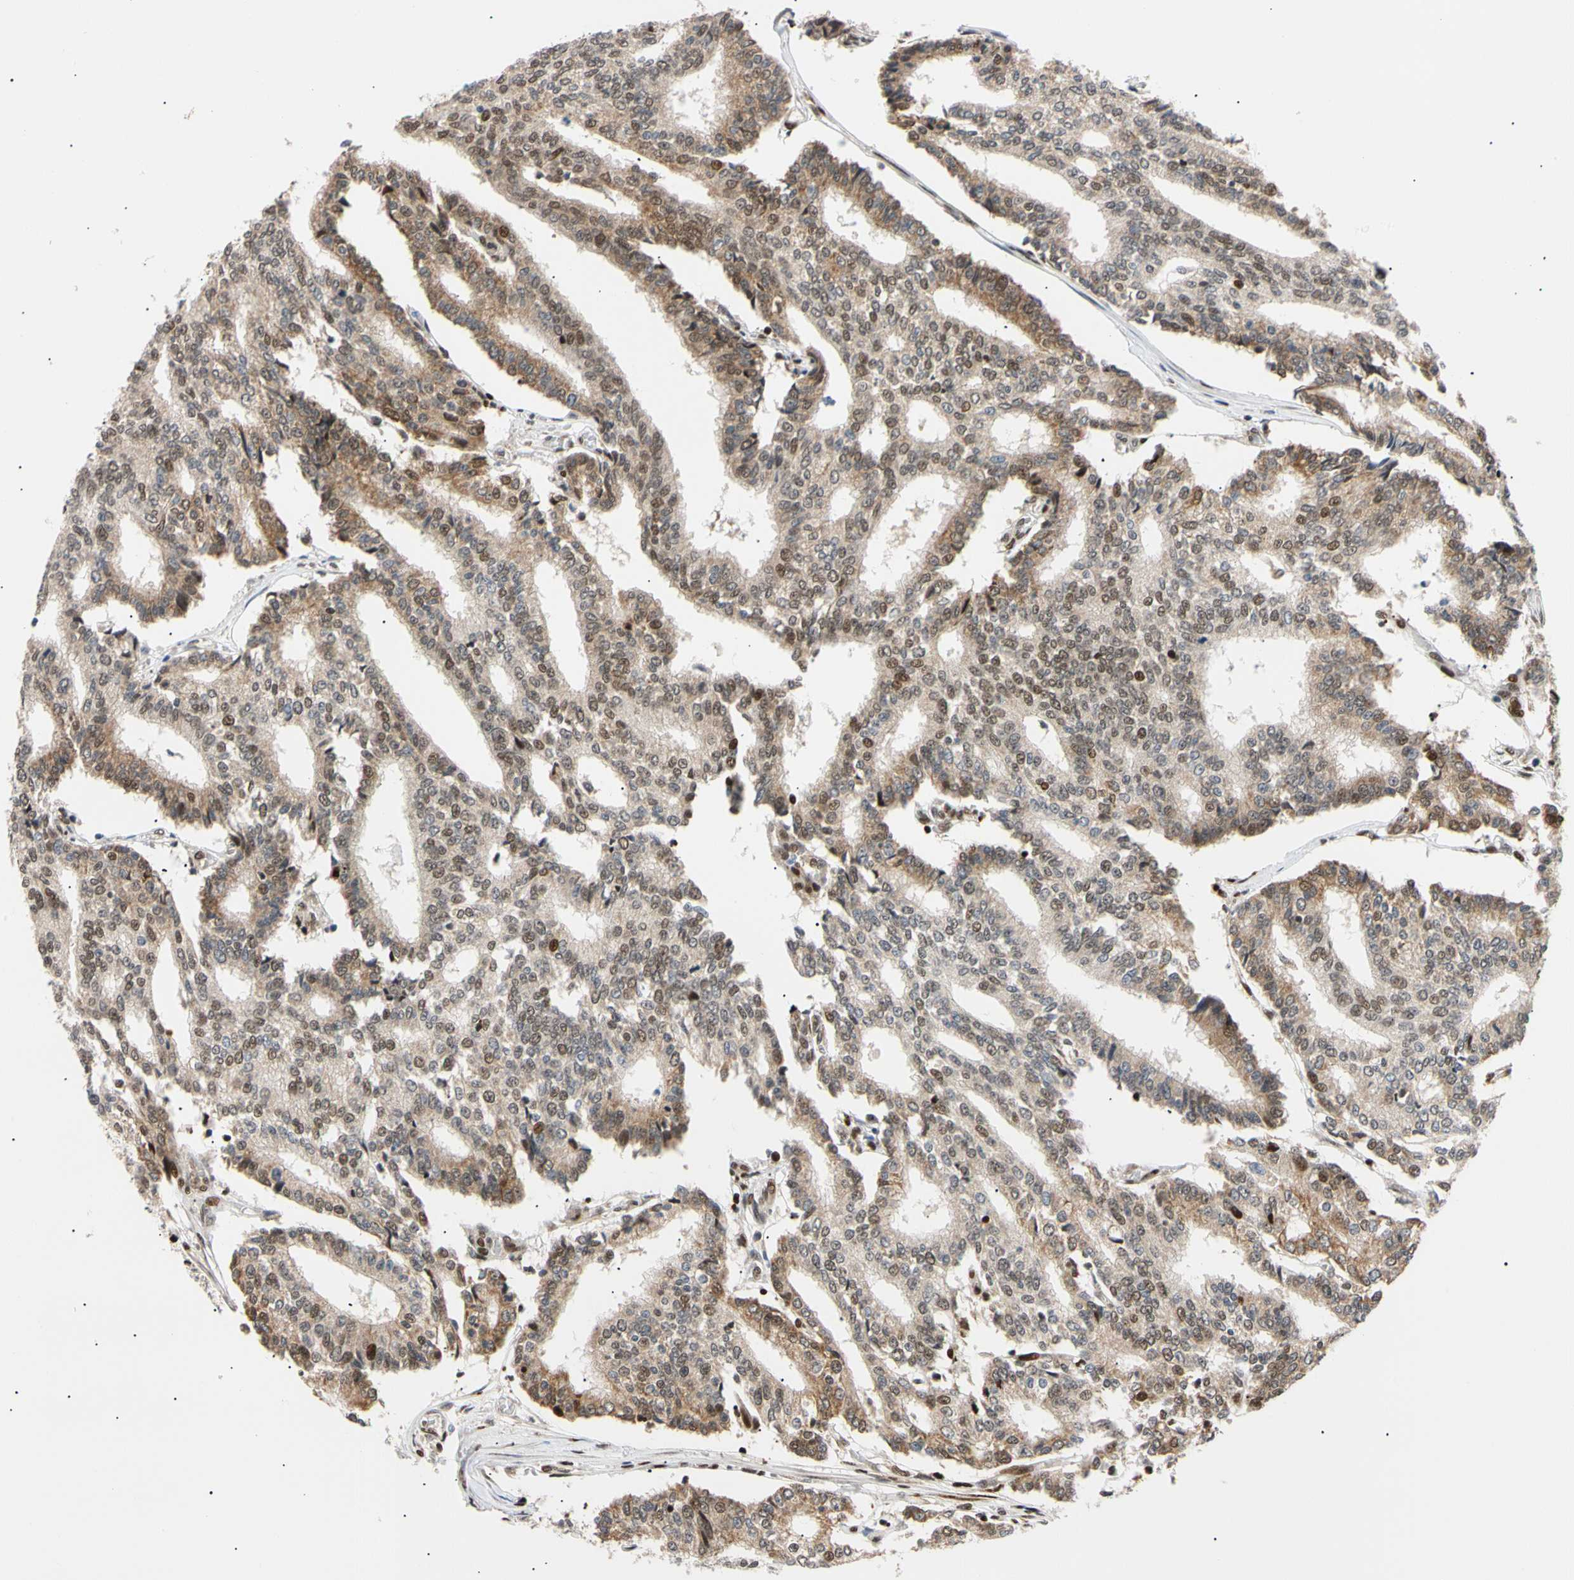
{"staining": {"intensity": "moderate", "quantity": "25%-75%", "location": "nuclear"}, "tissue": "prostate cancer", "cell_type": "Tumor cells", "image_type": "cancer", "snomed": [{"axis": "morphology", "description": "Adenocarcinoma, High grade"}, {"axis": "topography", "description": "Prostate"}], "caption": "IHC staining of adenocarcinoma (high-grade) (prostate), which reveals medium levels of moderate nuclear positivity in about 25%-75% of tumor cells indicating moderate nuclear protein staining. The staining was performed using DAB (3,3'-diaminobenzidine) (brown) for protein detection and nuclei were counterstained in hematoxylin (blue).", "gene": "E2F1", "patient": {"sex": "male", "age": 55}}